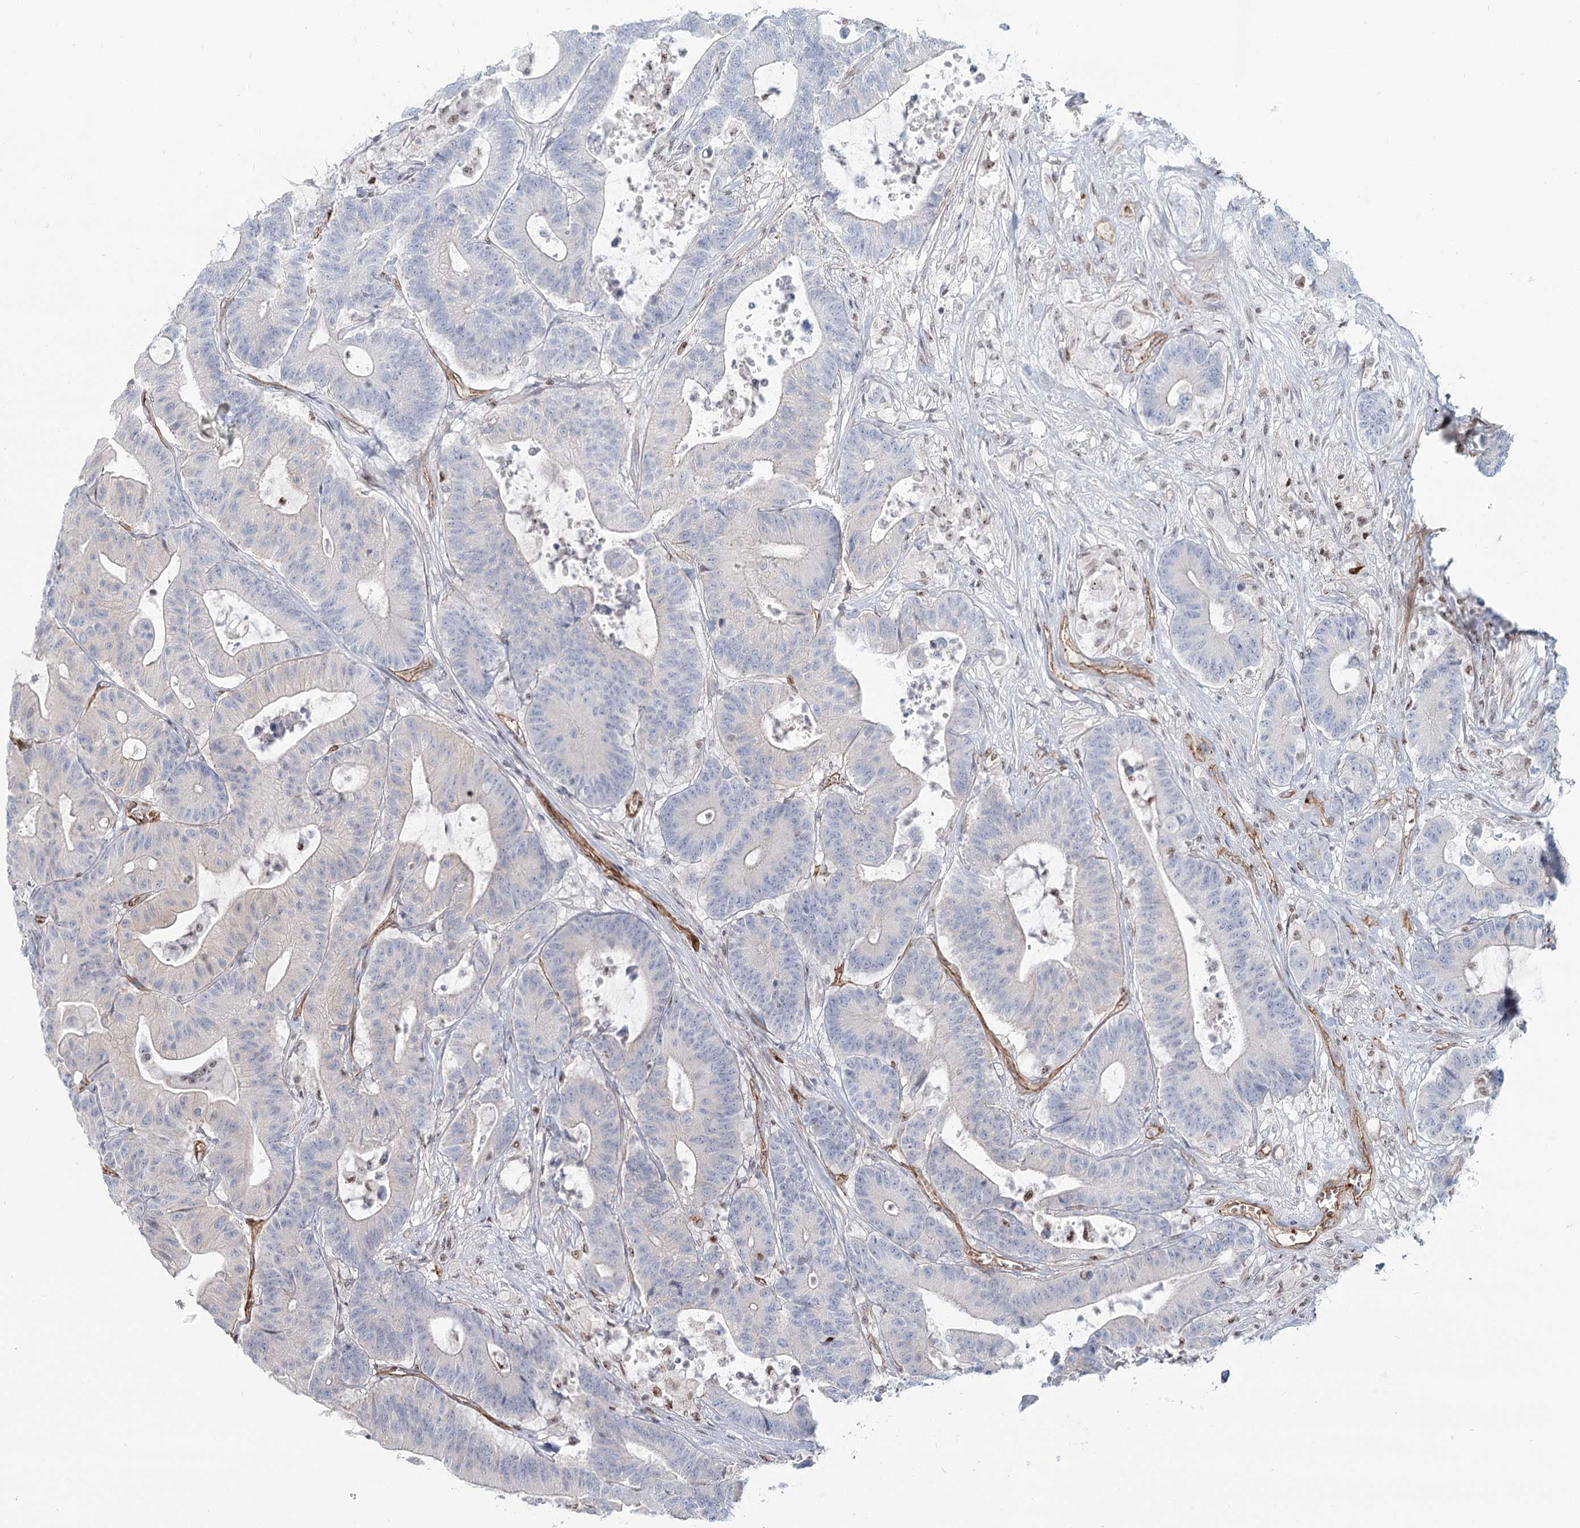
{"staining": {"intensity": "moderate", "quantity": "<25%", "location": "nuclear"}, "tissue": "colorectal cancer", "cell_type": "Tumor cells", "image_type": "cancer", "snomed": [{"axis": "morphology", "description": "Adenocarcinoma, NOS"}, {"axis": "topography", "description": "Colon"}], "caption": "Immunohistochemical staining of human colorectal cancer (adenocarcinoma) exhibits low levels of moderate nuclear protein positivity in approximately <25% of tumor cells.", "gene": "ZFYVE28", "patient": {"sex": "female", "age": 84}}